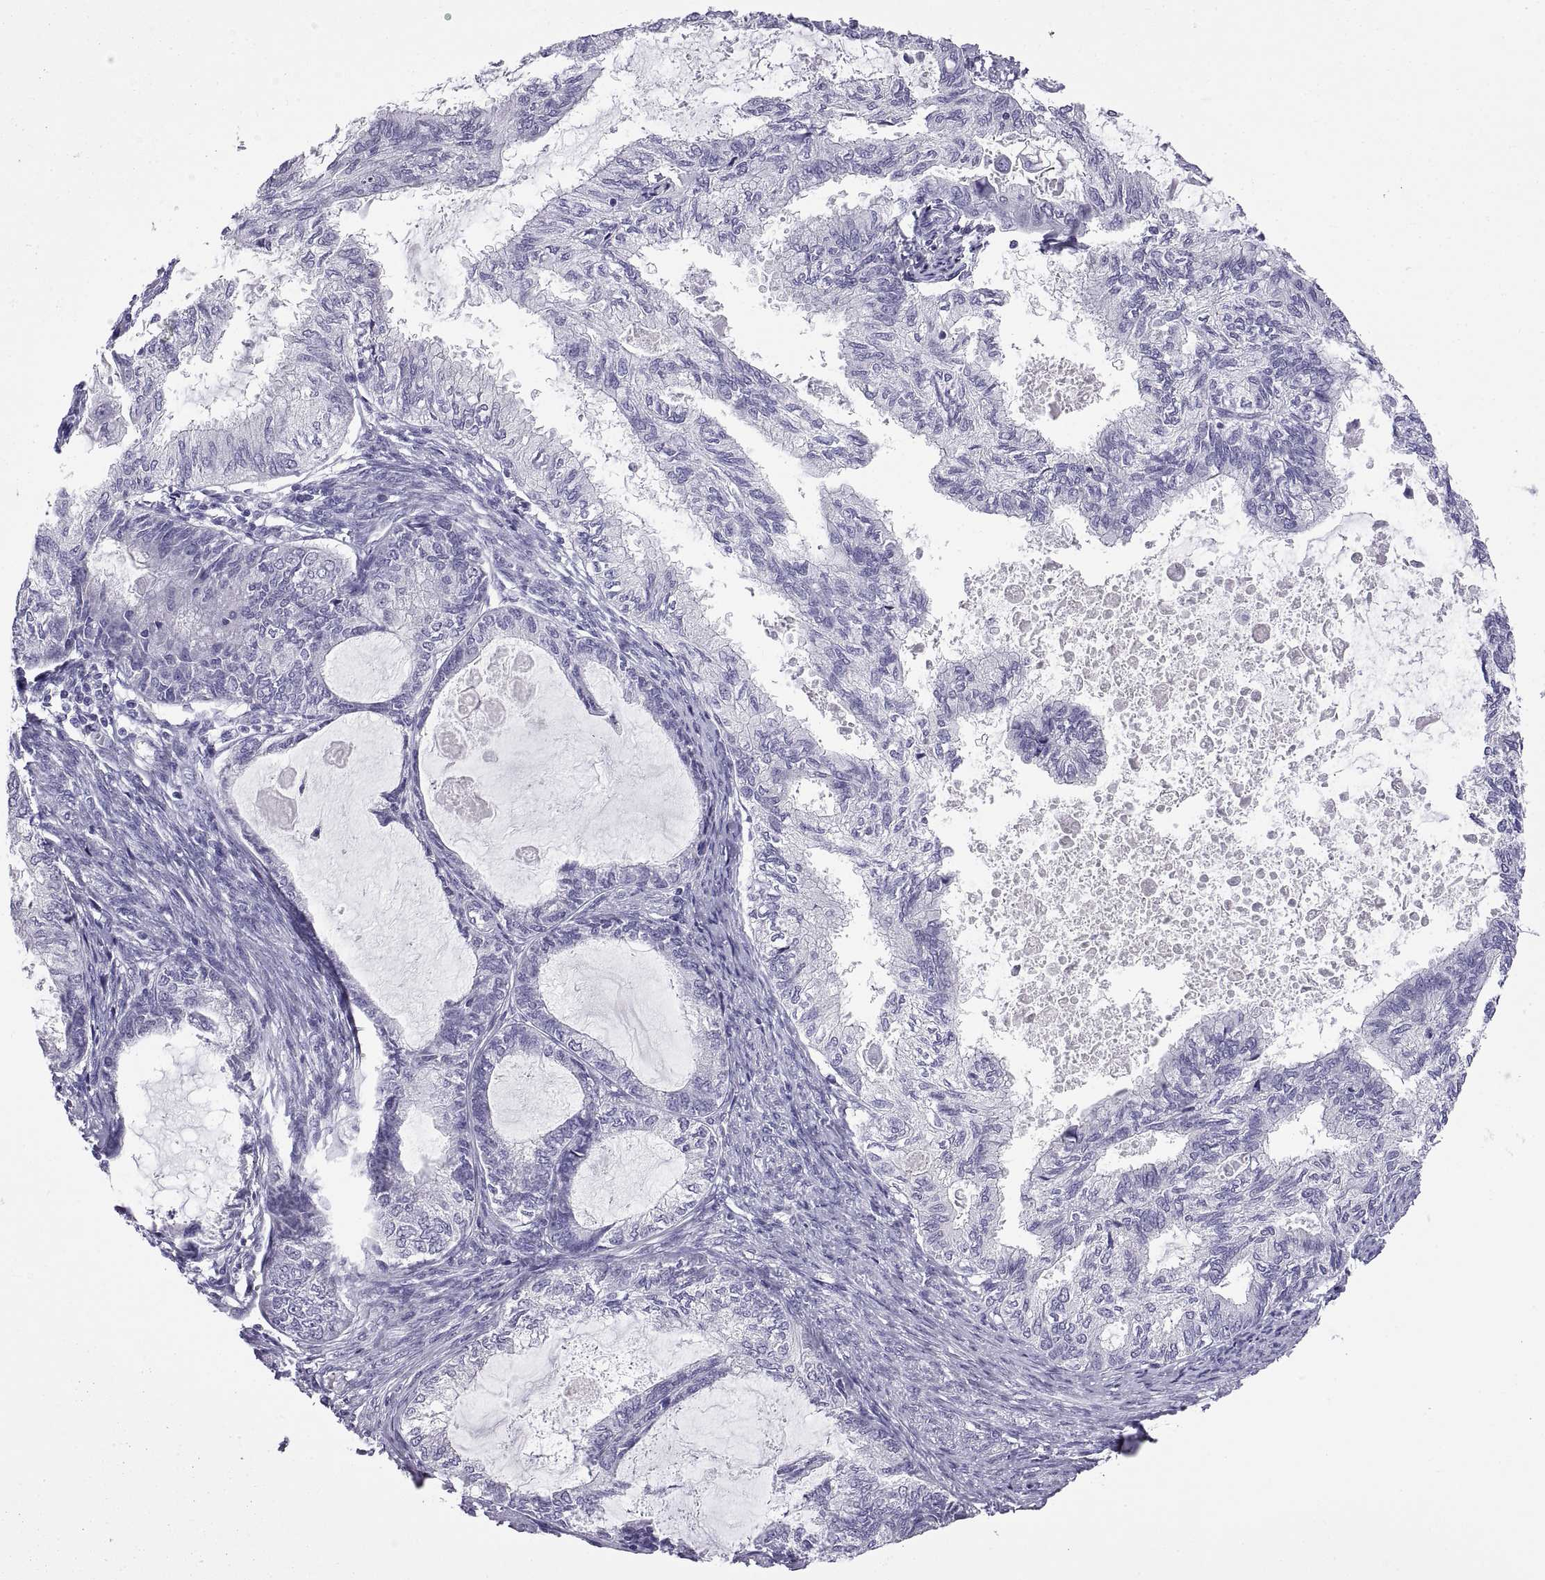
{"staining": {"intensity": "negative", "quantity": "none", "location": "none"}, "tissue": "endometrial cancer", "cell_type": "Tumor cells", "image_type": "cancer", "snomed": [{"axis": "morphology", "description": "Adenocarcinoma, NOS"}, {"axis": "topography", "description": "Endometrium"}], "caption": "Immunohistochemistry (IHC) image of adenocarcinoma (endometrial) stained for a protein (brown), which exhibits no staining in tumor cells. (DAB IHC, high magnification).", "gene": "SPDYE1", "patient": {"sex": "female", "age": 86}}